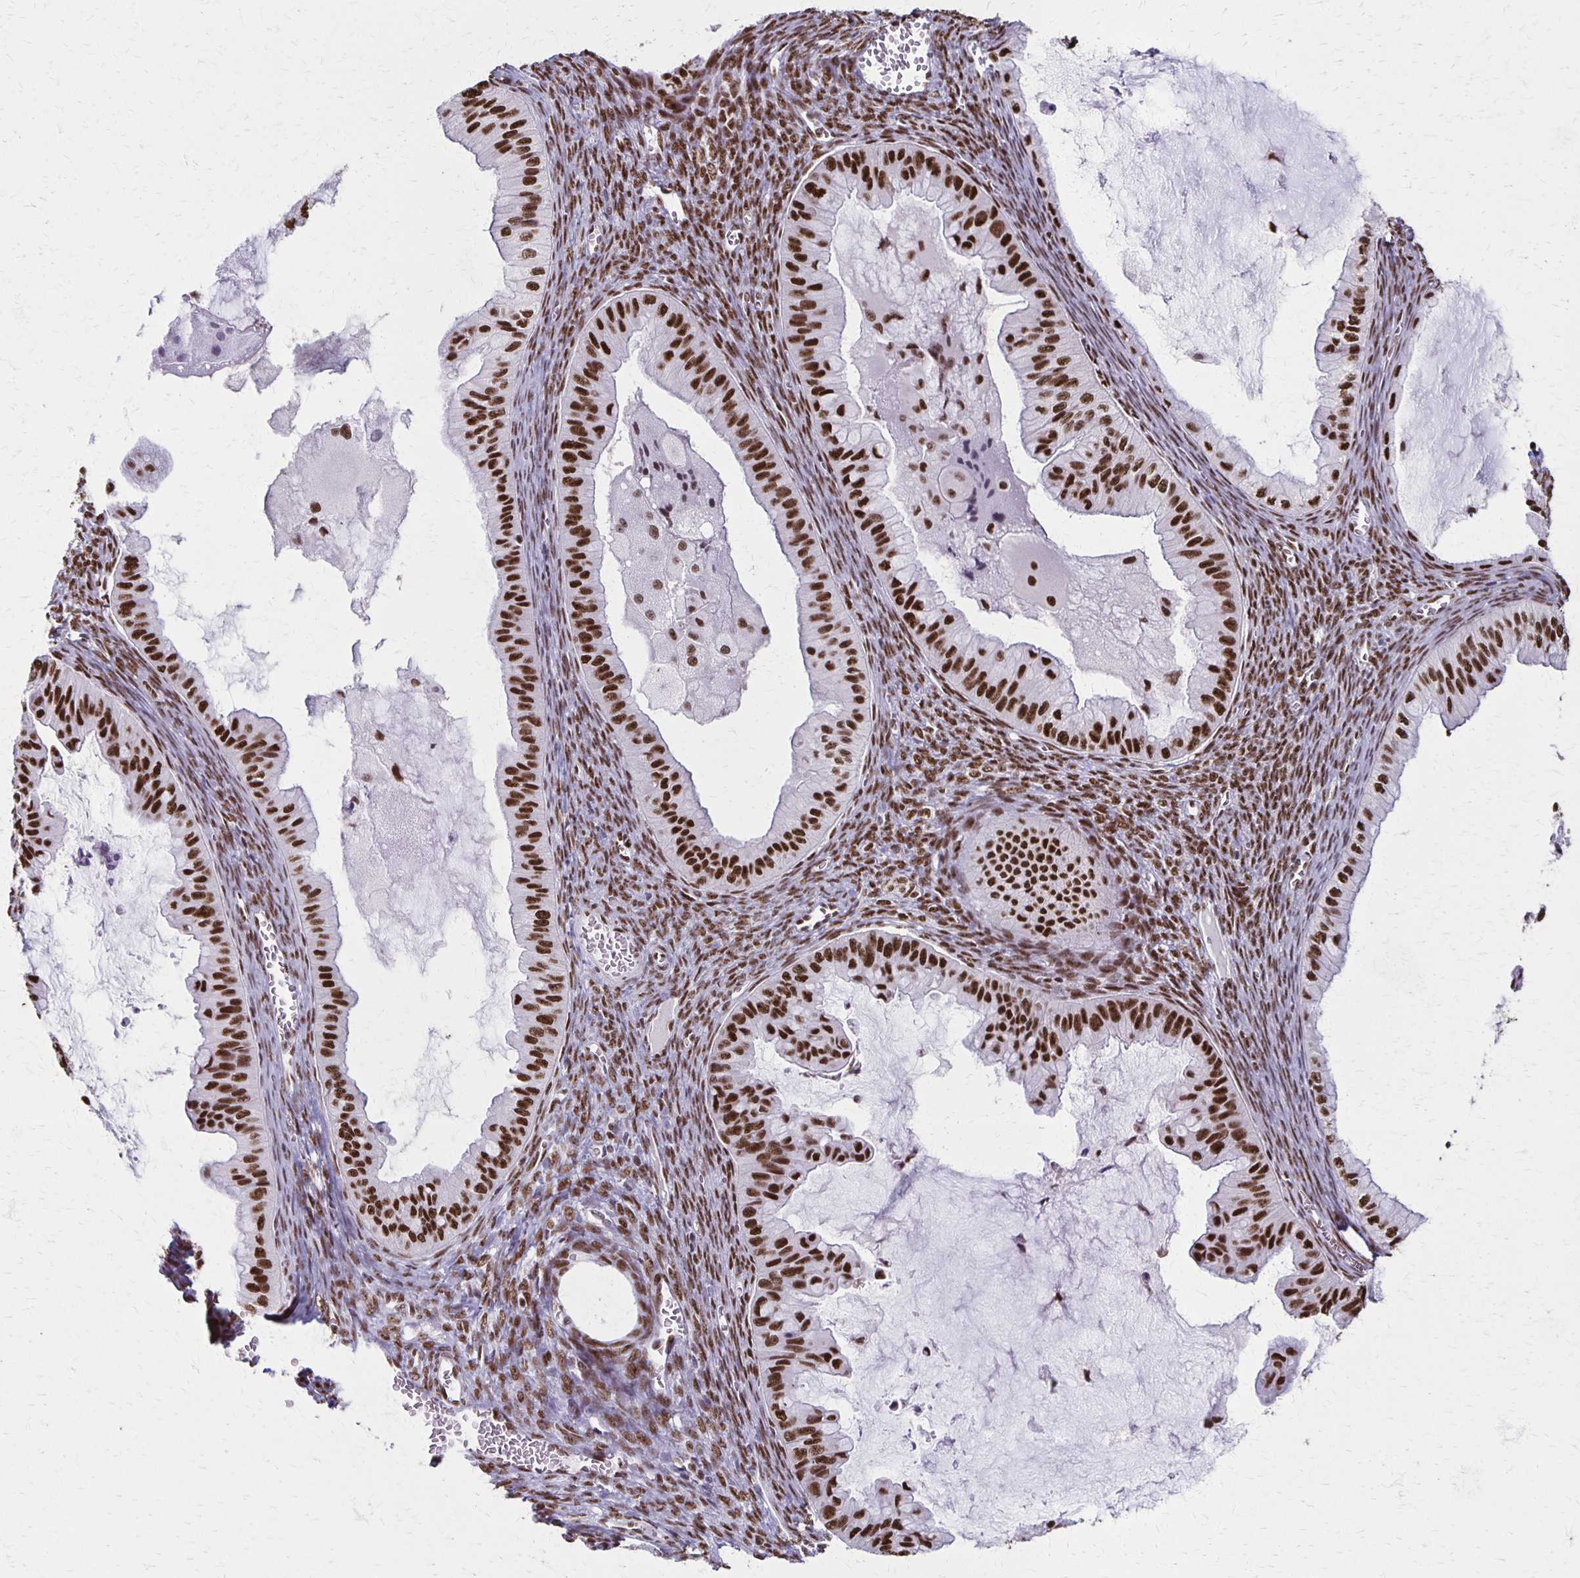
{"staining": {"intensity": "strong", "quantity": ">75%", "location": "nuclear"}, "tissue": "ovarian cancer", "cell_type": "Tumor cells", "image_type": "cancer", "snomed": [{"axis": "morphology", "description": "Cystadenocarcinoma, mucinous, NOS"}, {"axis": "topography", "description": "Ovary"}], "caption": "Tumor cells show strong nuclear positivity in approximately >75% of cells in ovarian cancer (mucinous cystadenocarcinoma). (DAB IHC with brightfield microscopy, high magnification).", "gene": "XRCC6", "patient": {"sex": "female", "age": 72}}